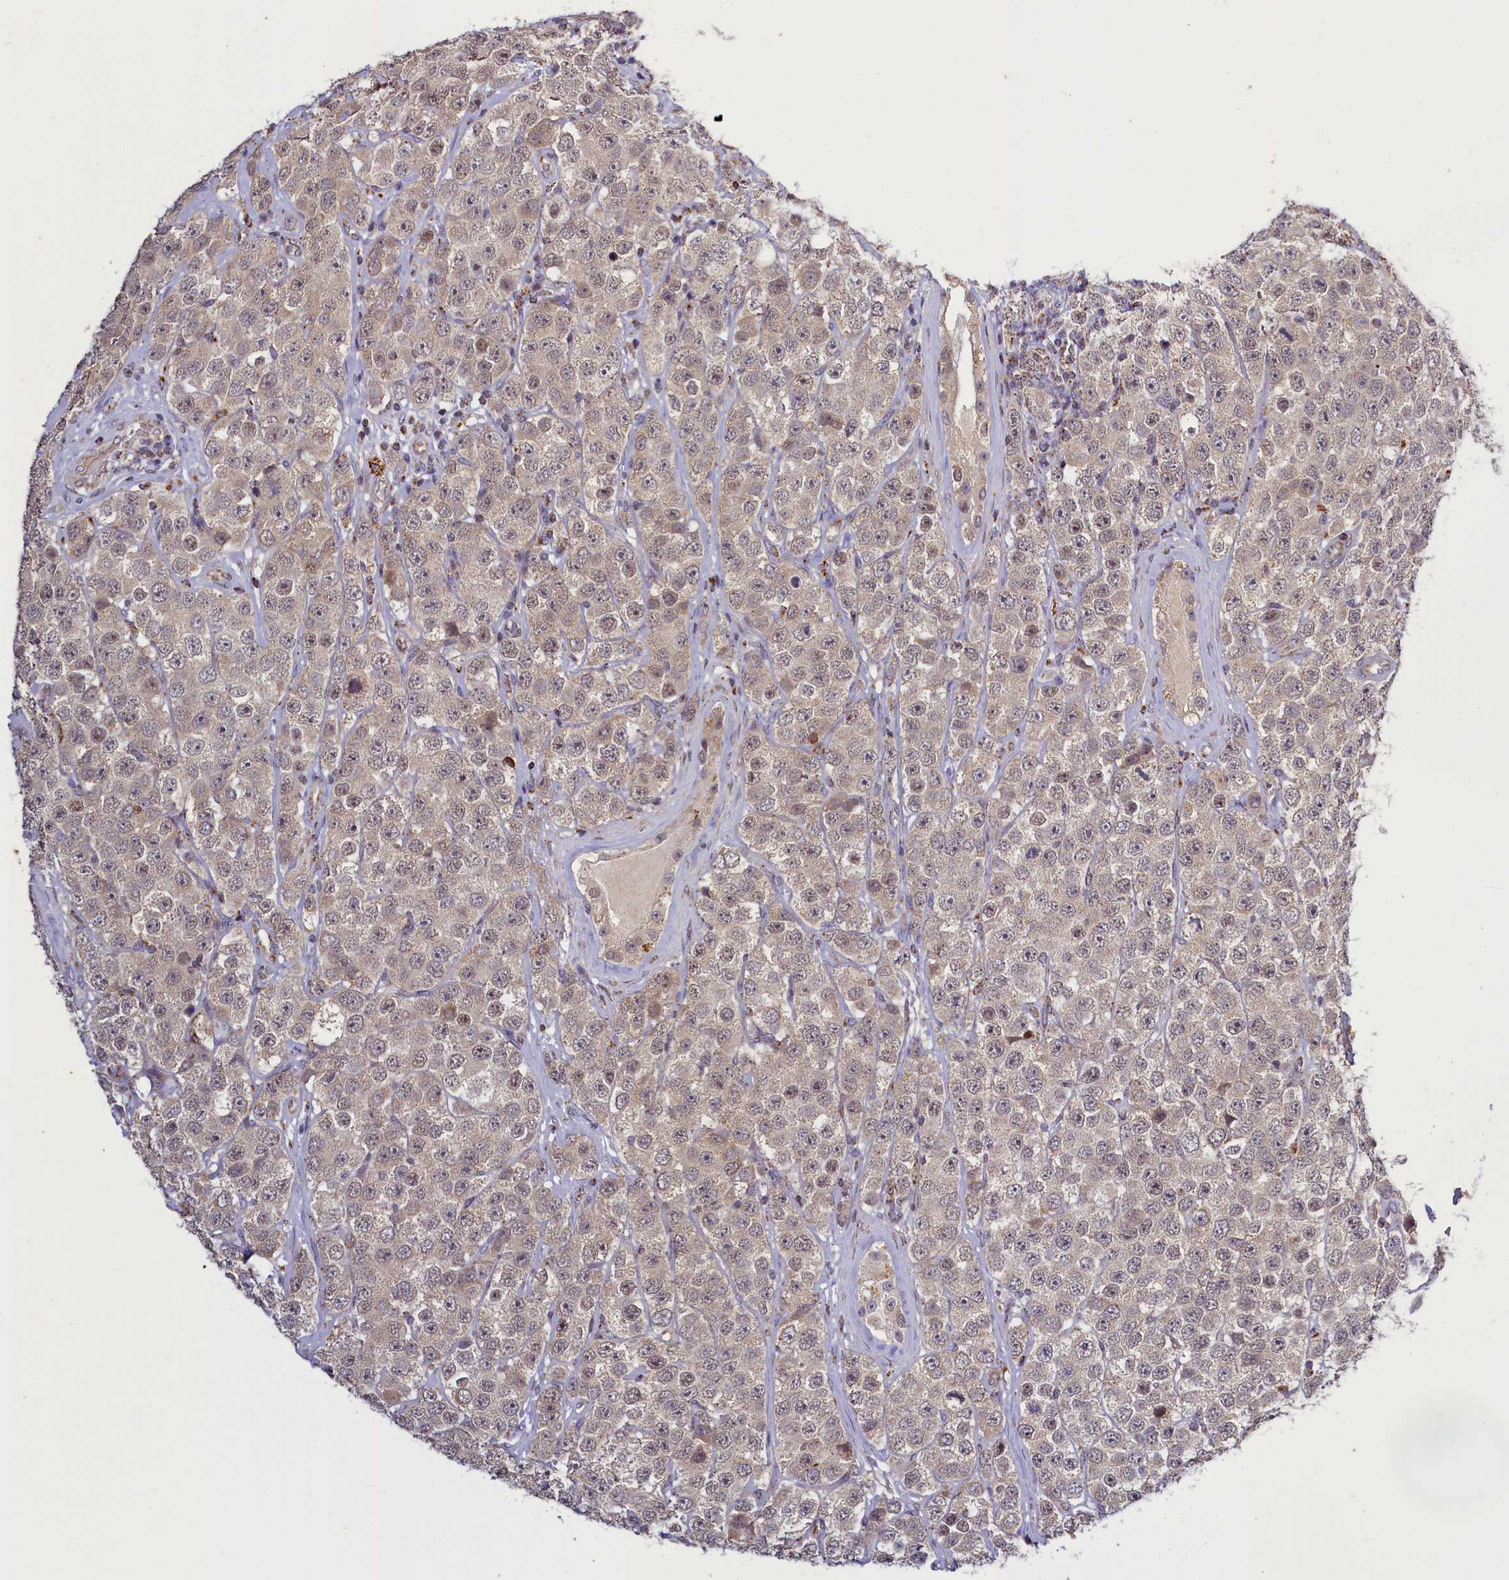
{"staining": {"intensity": "weak", "quantity": "<25%", "location": "cytoplasmic/membranous,nuclear"}, "tissue": "testis cancer", "cell_type": "Tumor cells", "image_type": "cancer", "snomed": [{"axis": "morphology", "description": "Seminoma, NOS"}, {"axis": "topography", "description": "Testis"}], "caption": "The immunohistochemistry image has no significant staining in tumor cells of testis cancer (seminoma) tissue.", "gene": "DYNC2H1", "patient": {"sex": "male", "age": 28}}